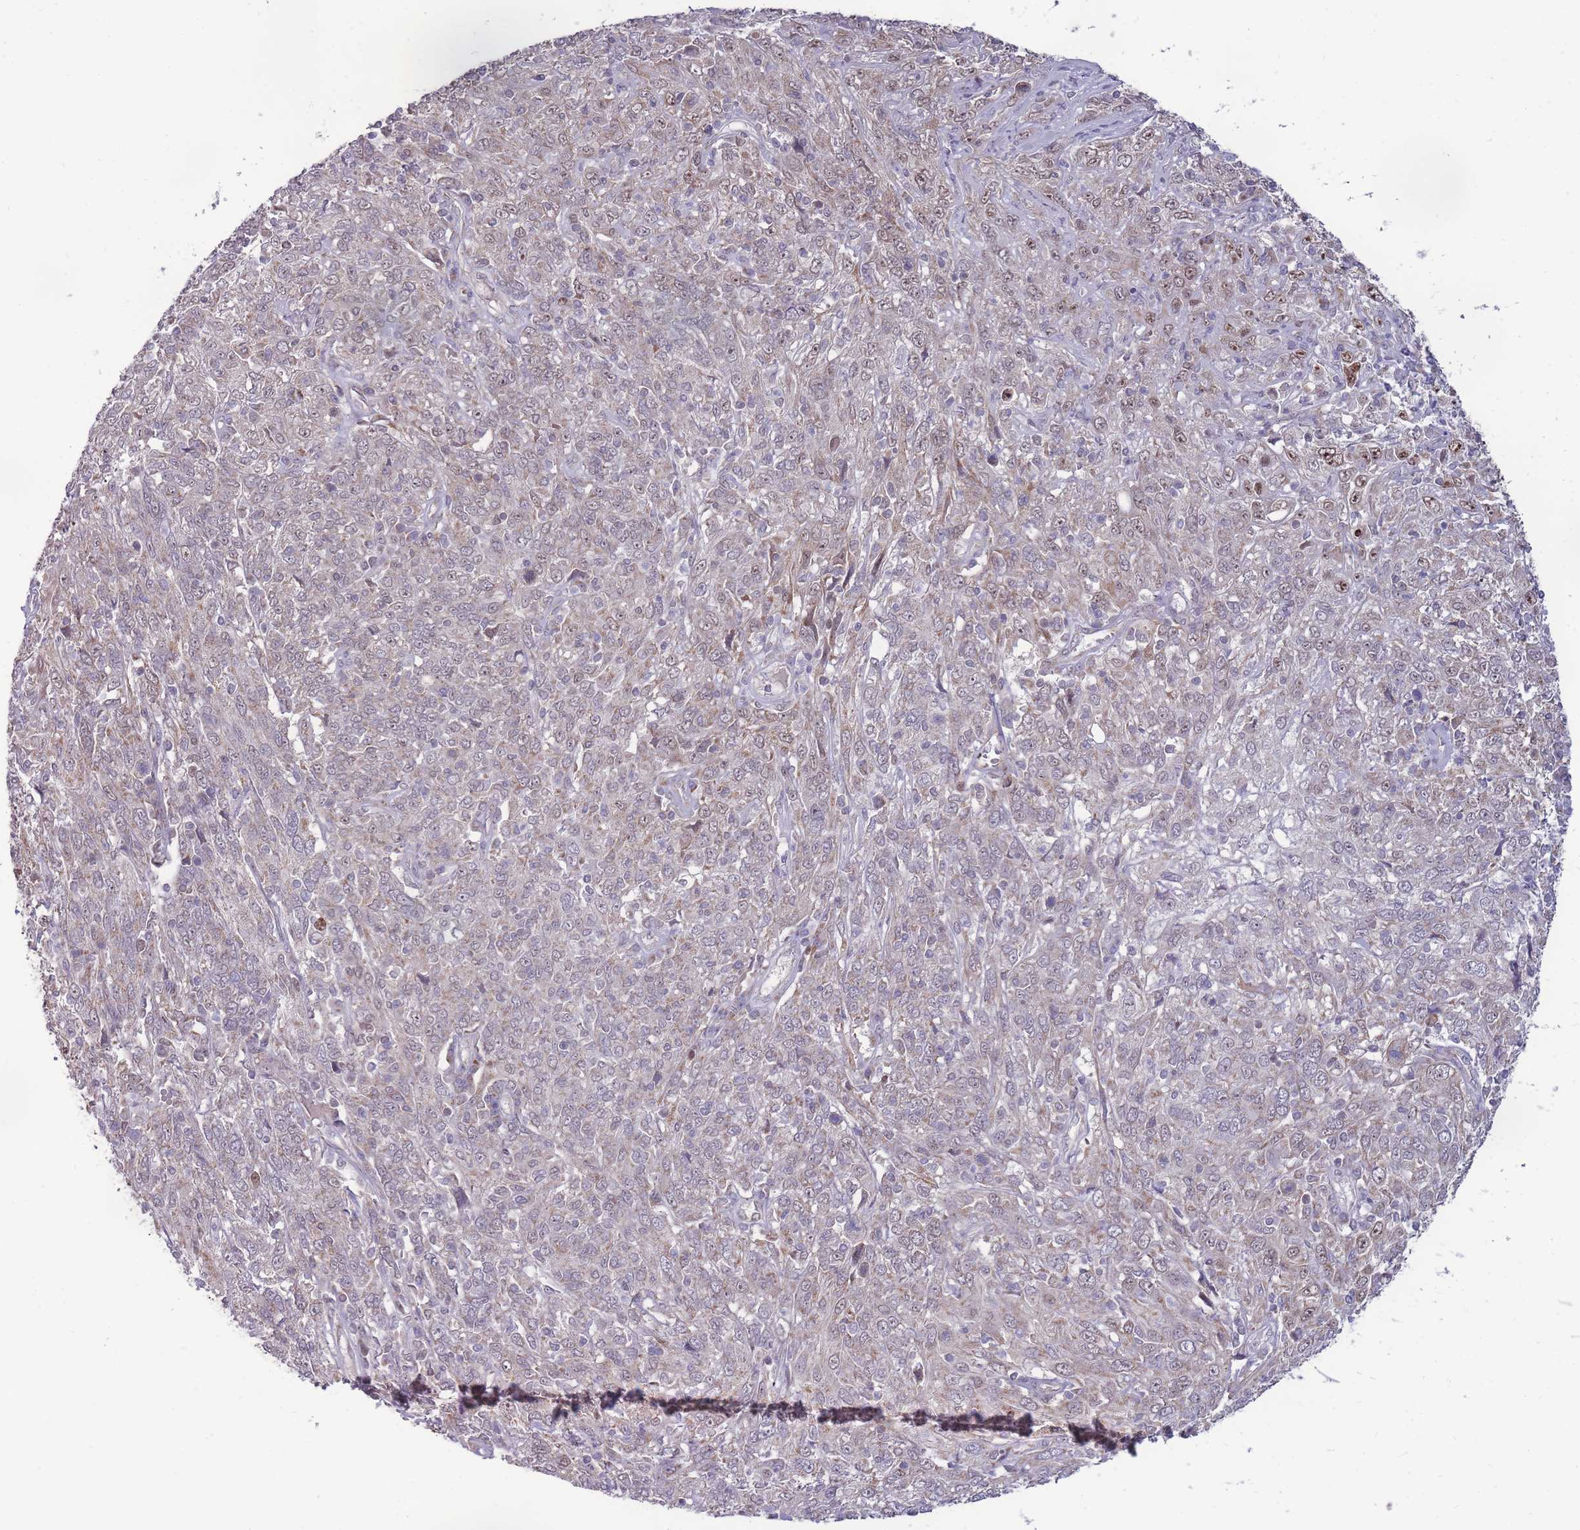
{"staining": {"intensity": "weak", "quantity": "<25%", "location": "cytoplasmic/membranous,nuclear"}, "tissue": "cervical cancer", "cell_type": "Tumor cells", "image_type": "cancer", "snomed": [{"axis": "morphology", "description": "Squamous cell carcinoma, NOS"}, {"axis": "topography", "description": "Cervix"}], "caption": "This is an immunohistochemistry image of cervical squamous cell carcinoma. There is no positivity in tumor cells.", "gene": "MCIDAS", "patient": {"sex": "female", "age": 46}}